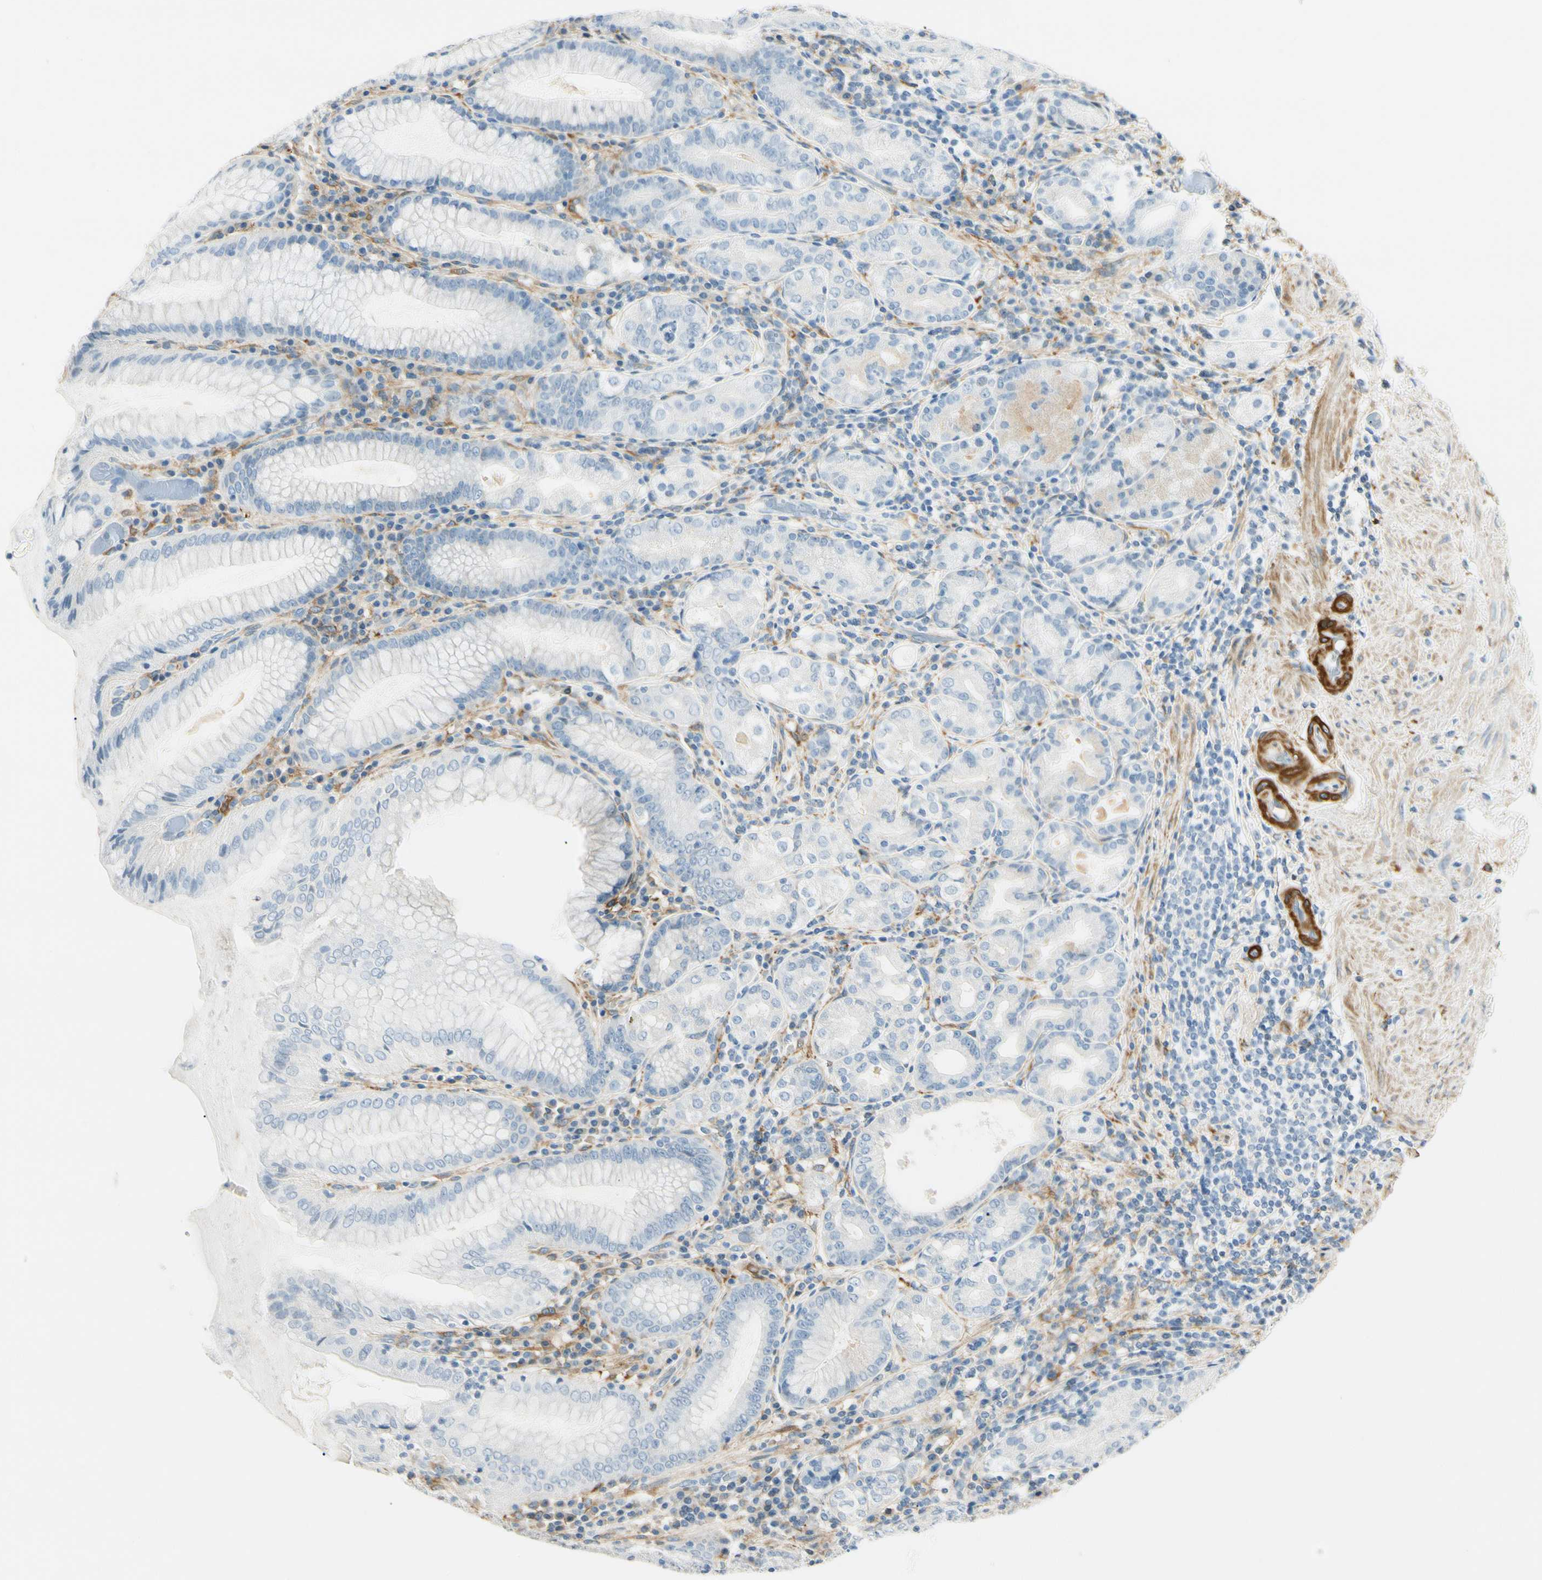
{"staining": {"intensity": "negative", "quantity": "none", "location": "none"}, "tissue": "stomach", "cell_type": "Glandular cells", "image_type": "normal", "snomed": [{"axis": "morphology", "description": "Normal tissue, NOS"}, {"axis": "topography", "description": "Stomach, lower"}], "caption": "The micrograph displays no staining of glandular cells in benign stomach. (DAB immunohistochemistry, high magnification).", "gene": "AMPH", "patient": {"sex": "female", "age": 76}}